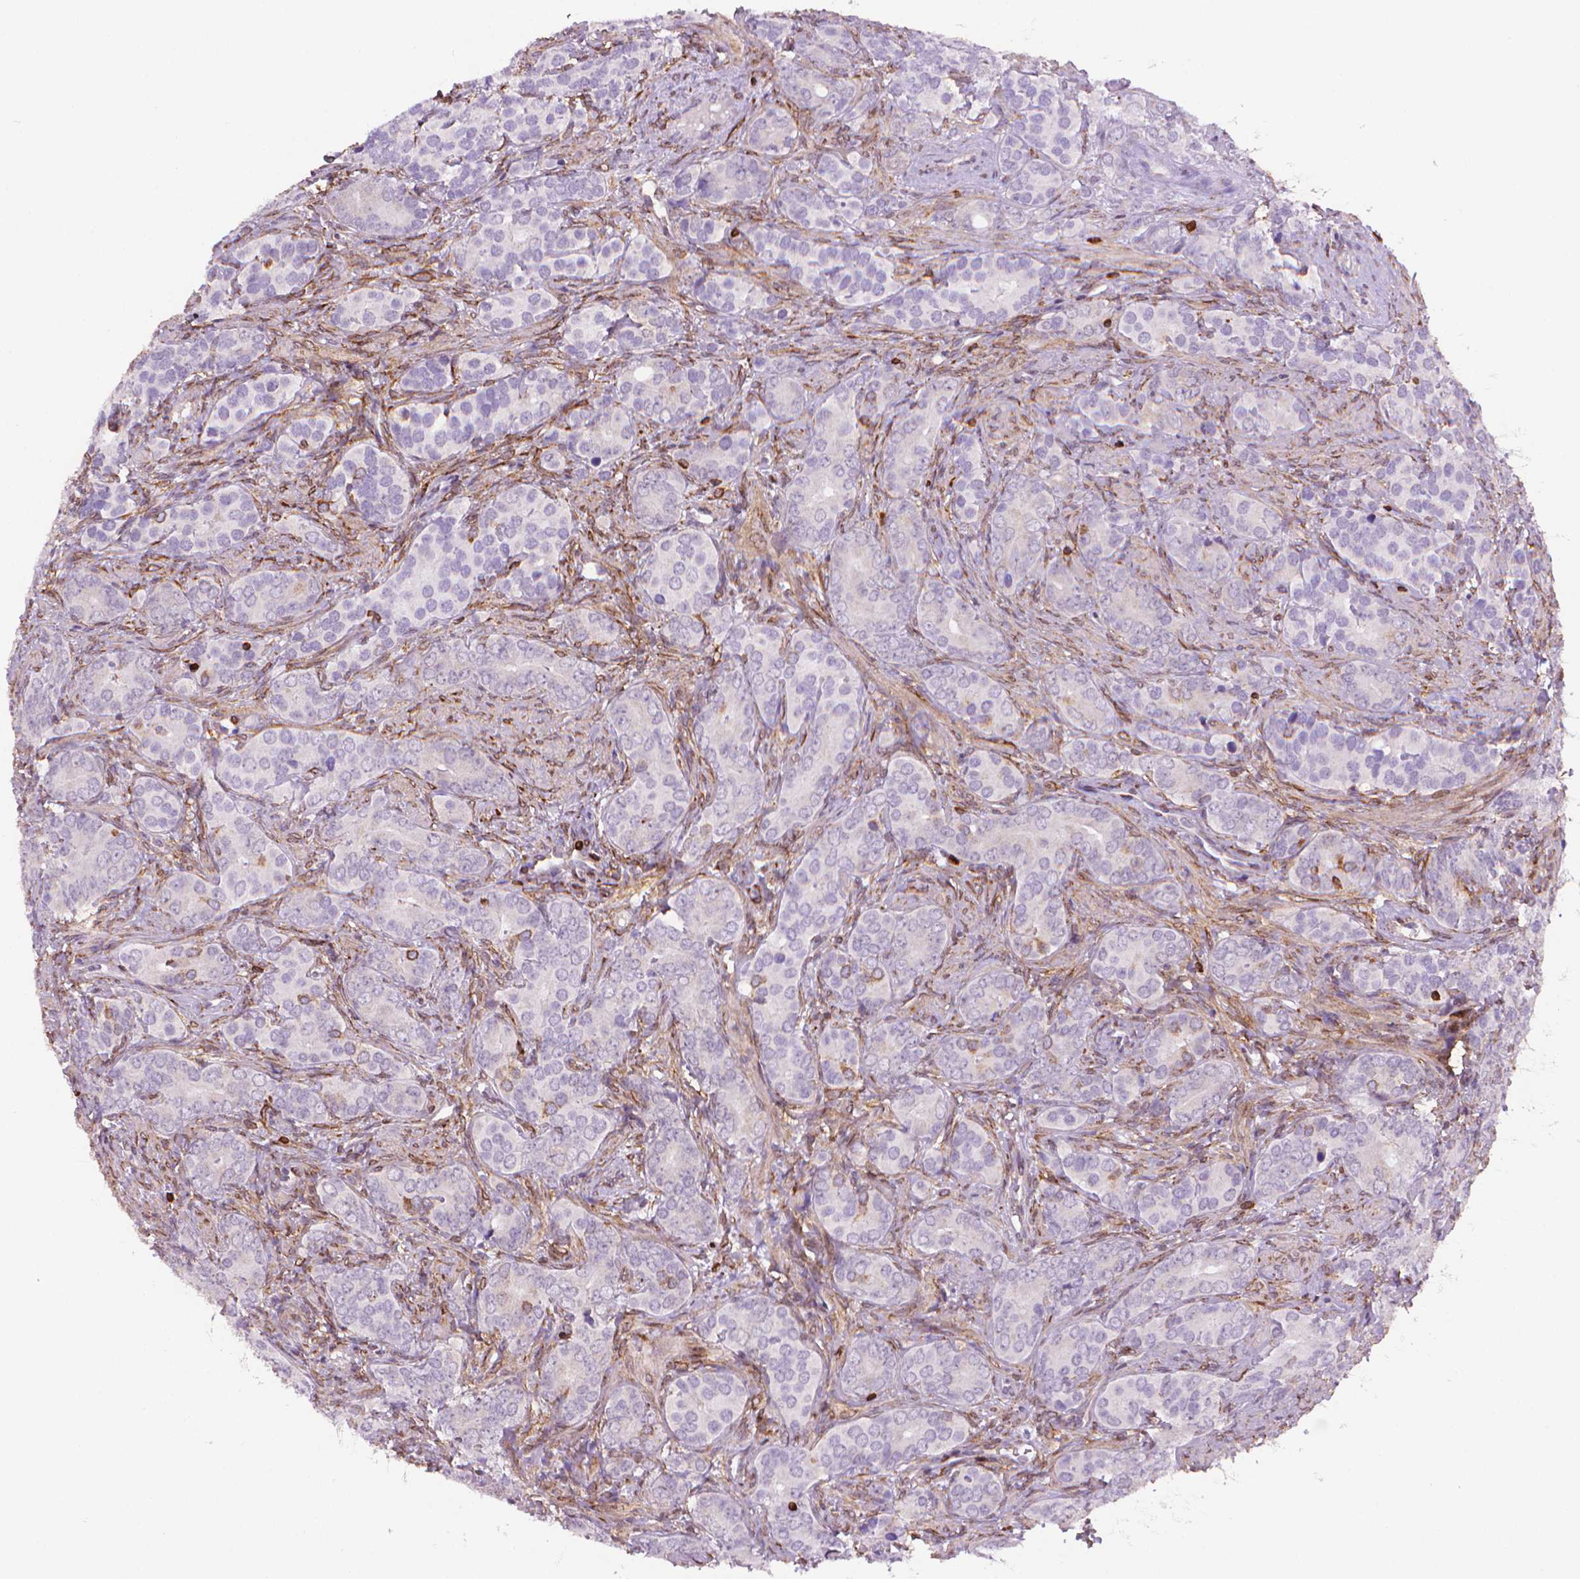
{"staining": {"intensity": "negative", "quantity": "none", "location": "none"}, "tissue": "prostate cancer", "cell_type": "Tumor cells", "image_type": "cancer", "snomed": [{"axis": "morphology", "description": "Adenocarcinoma, High grade"}, {"axis": "topography", "description": "Prostate"}], "caption": "This is an immunohistochemistry (IHC) image of human adenocarcinoma (high-grade) (prostate). There is no staining in tumor cells.", "gene": "BCL2", "patient": {"sex": "male", "age": 84}}